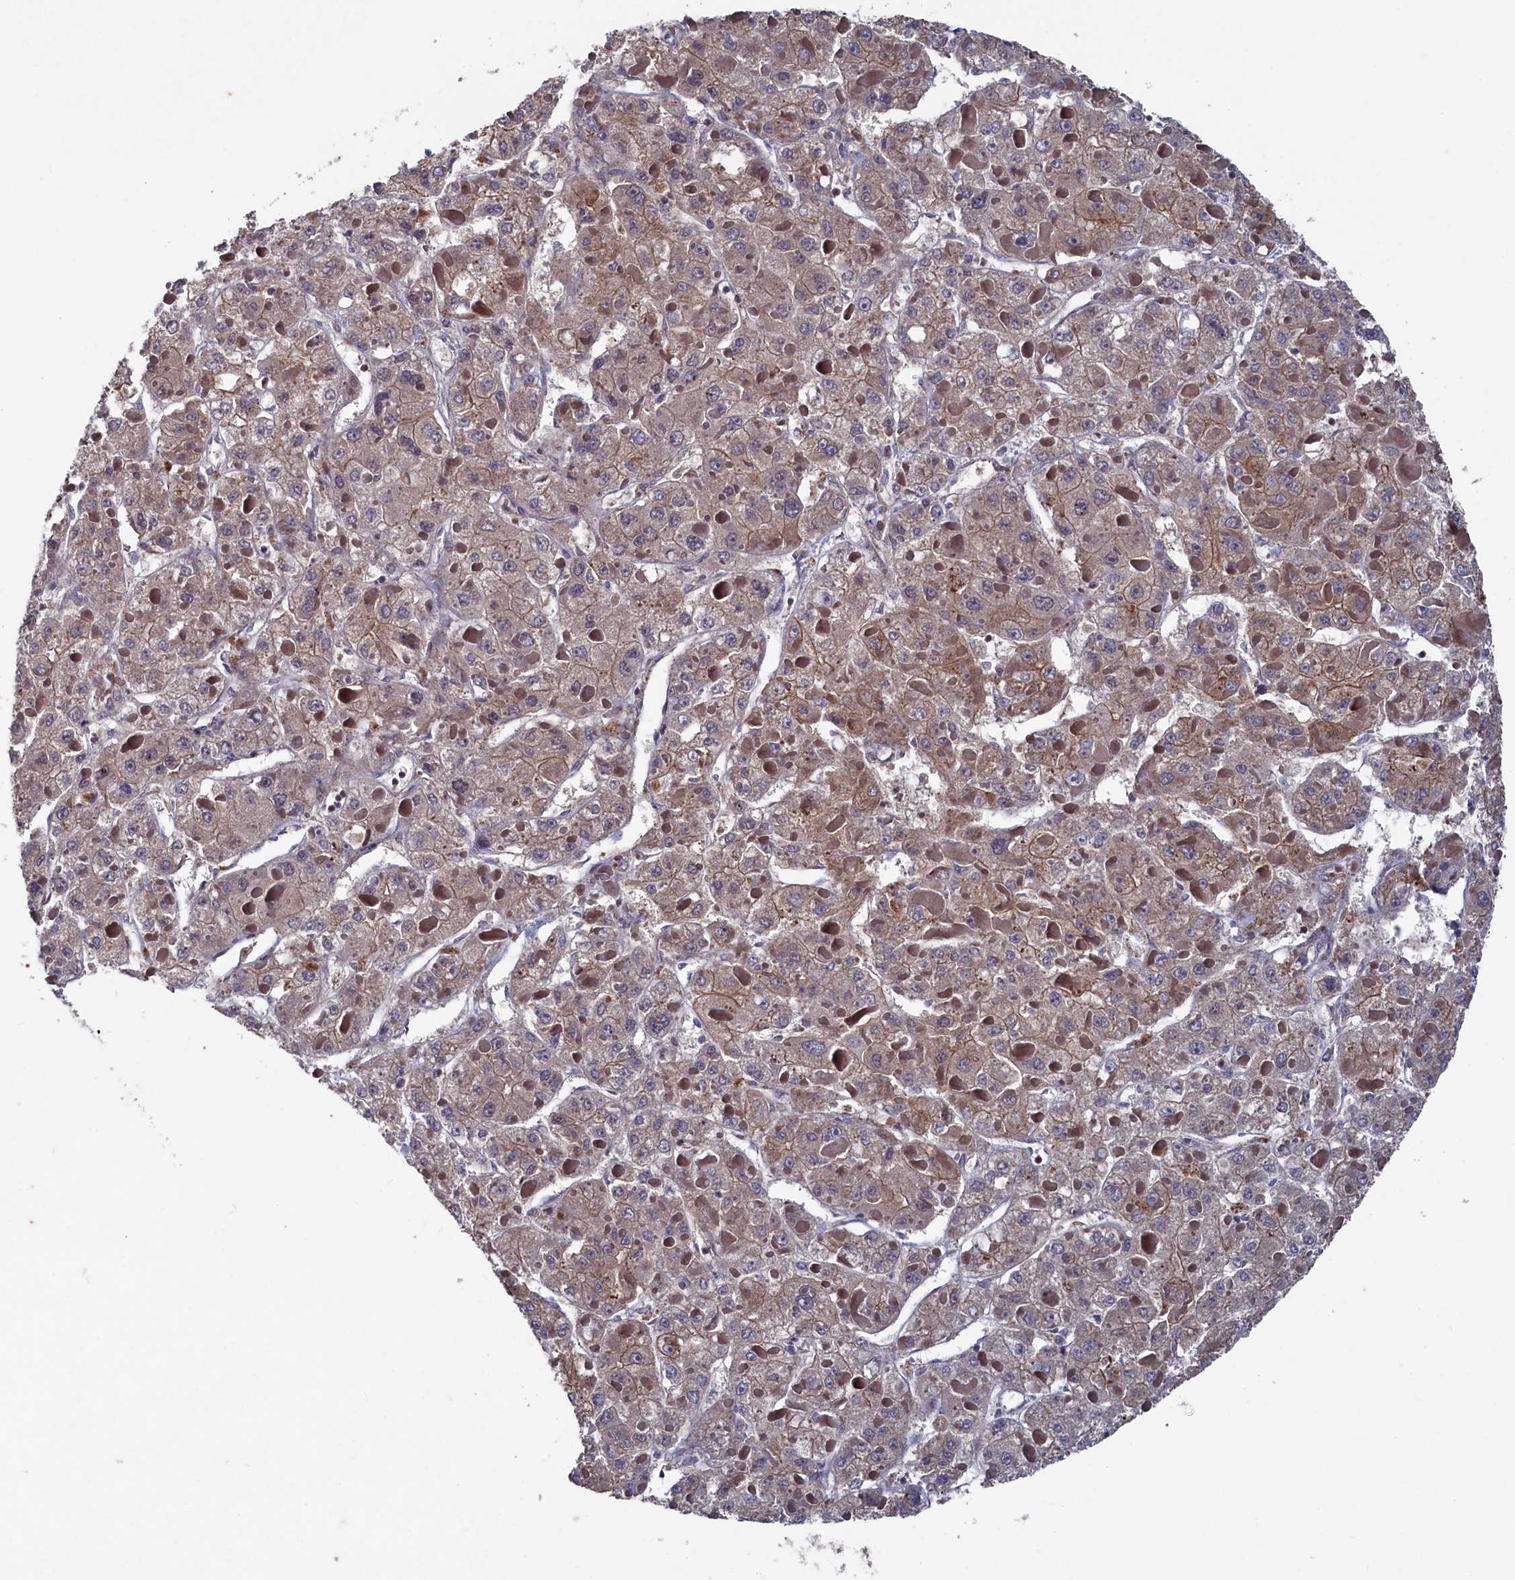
{"staining": {"intensity": "moderate", "quantity": ">75%", "location": "cytoplasmic/membranous"}, "tissue": "liver cancer", "cell_type": "Tumor cells", "image_type": "cancer", "snomed": [{"axis": "morphology", "description": "Carcinoma, Hepatocellular, NOS"}, {"axis": "topography", "description": "Liver"}], "caption": "Moderate cytoplasmic/membranous positivity is present in approximately >75% of tumor cells in liver cancer.", "gene": "TMC5", "patient": {"sex": "female", "age": 73}}